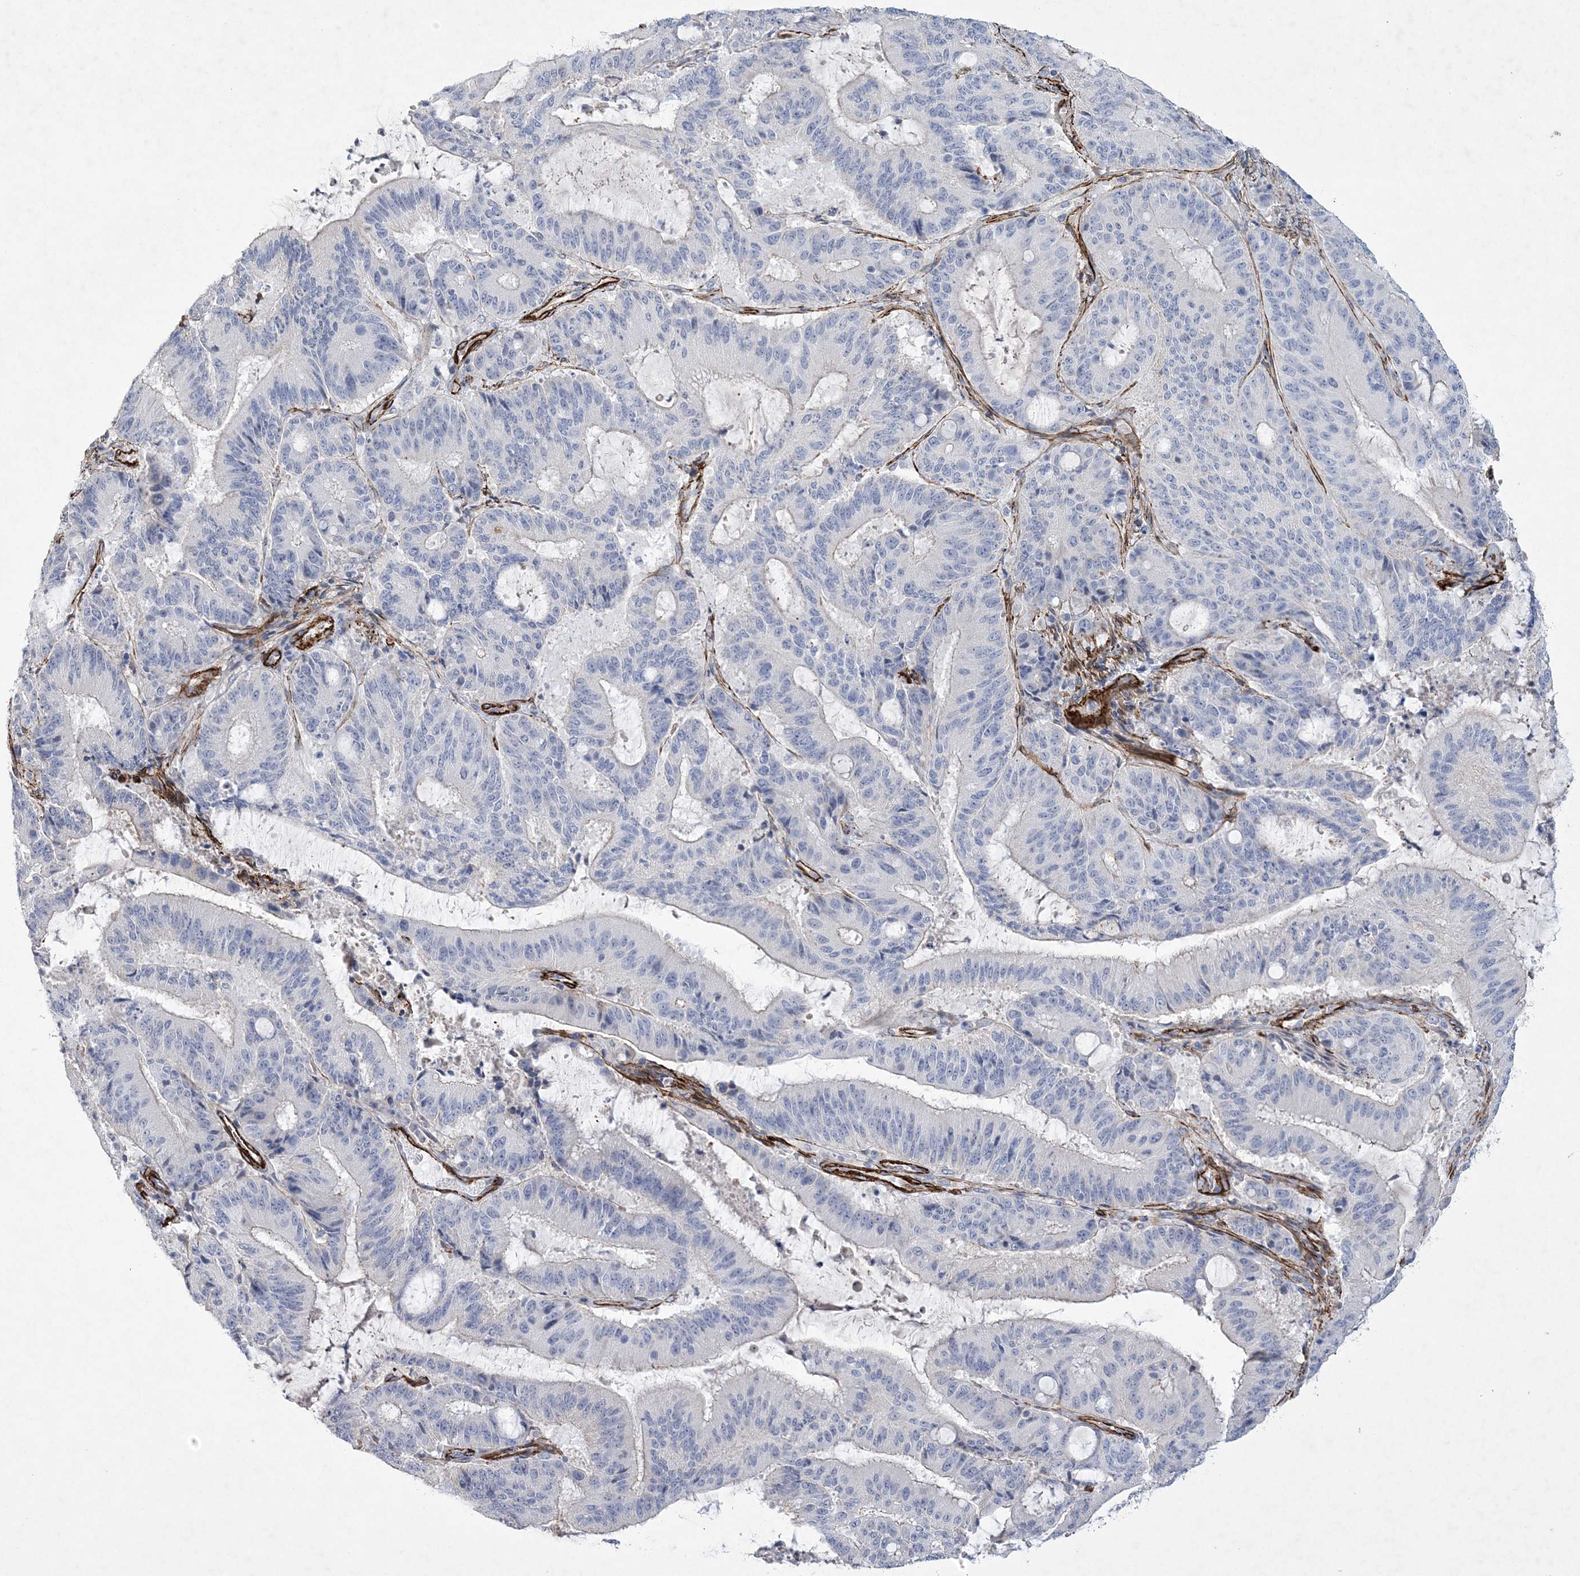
{"staining": {"intensity": "negative", "quantity": "none", "location": "none"}, "tissue": "liver cancer", "cell_type": "Tumor cells", "image_type": "cancer", "snomed": [{"axis": "morphology", "description": "Normal tissue, NOS"}, {"axis": "morphology", "description": "Cholangiocarcinoma"}, {"axis": "topography", "description": "Liver"}, {"axis": "topography", "description": "Peripheral nerve tissue"}], "caption": "Tumor cells are negative for brown protein staining in cholangiocarcinoma (liver).", "gene": "ARSJ", "patient": {"sex": "female", "age": 73}}